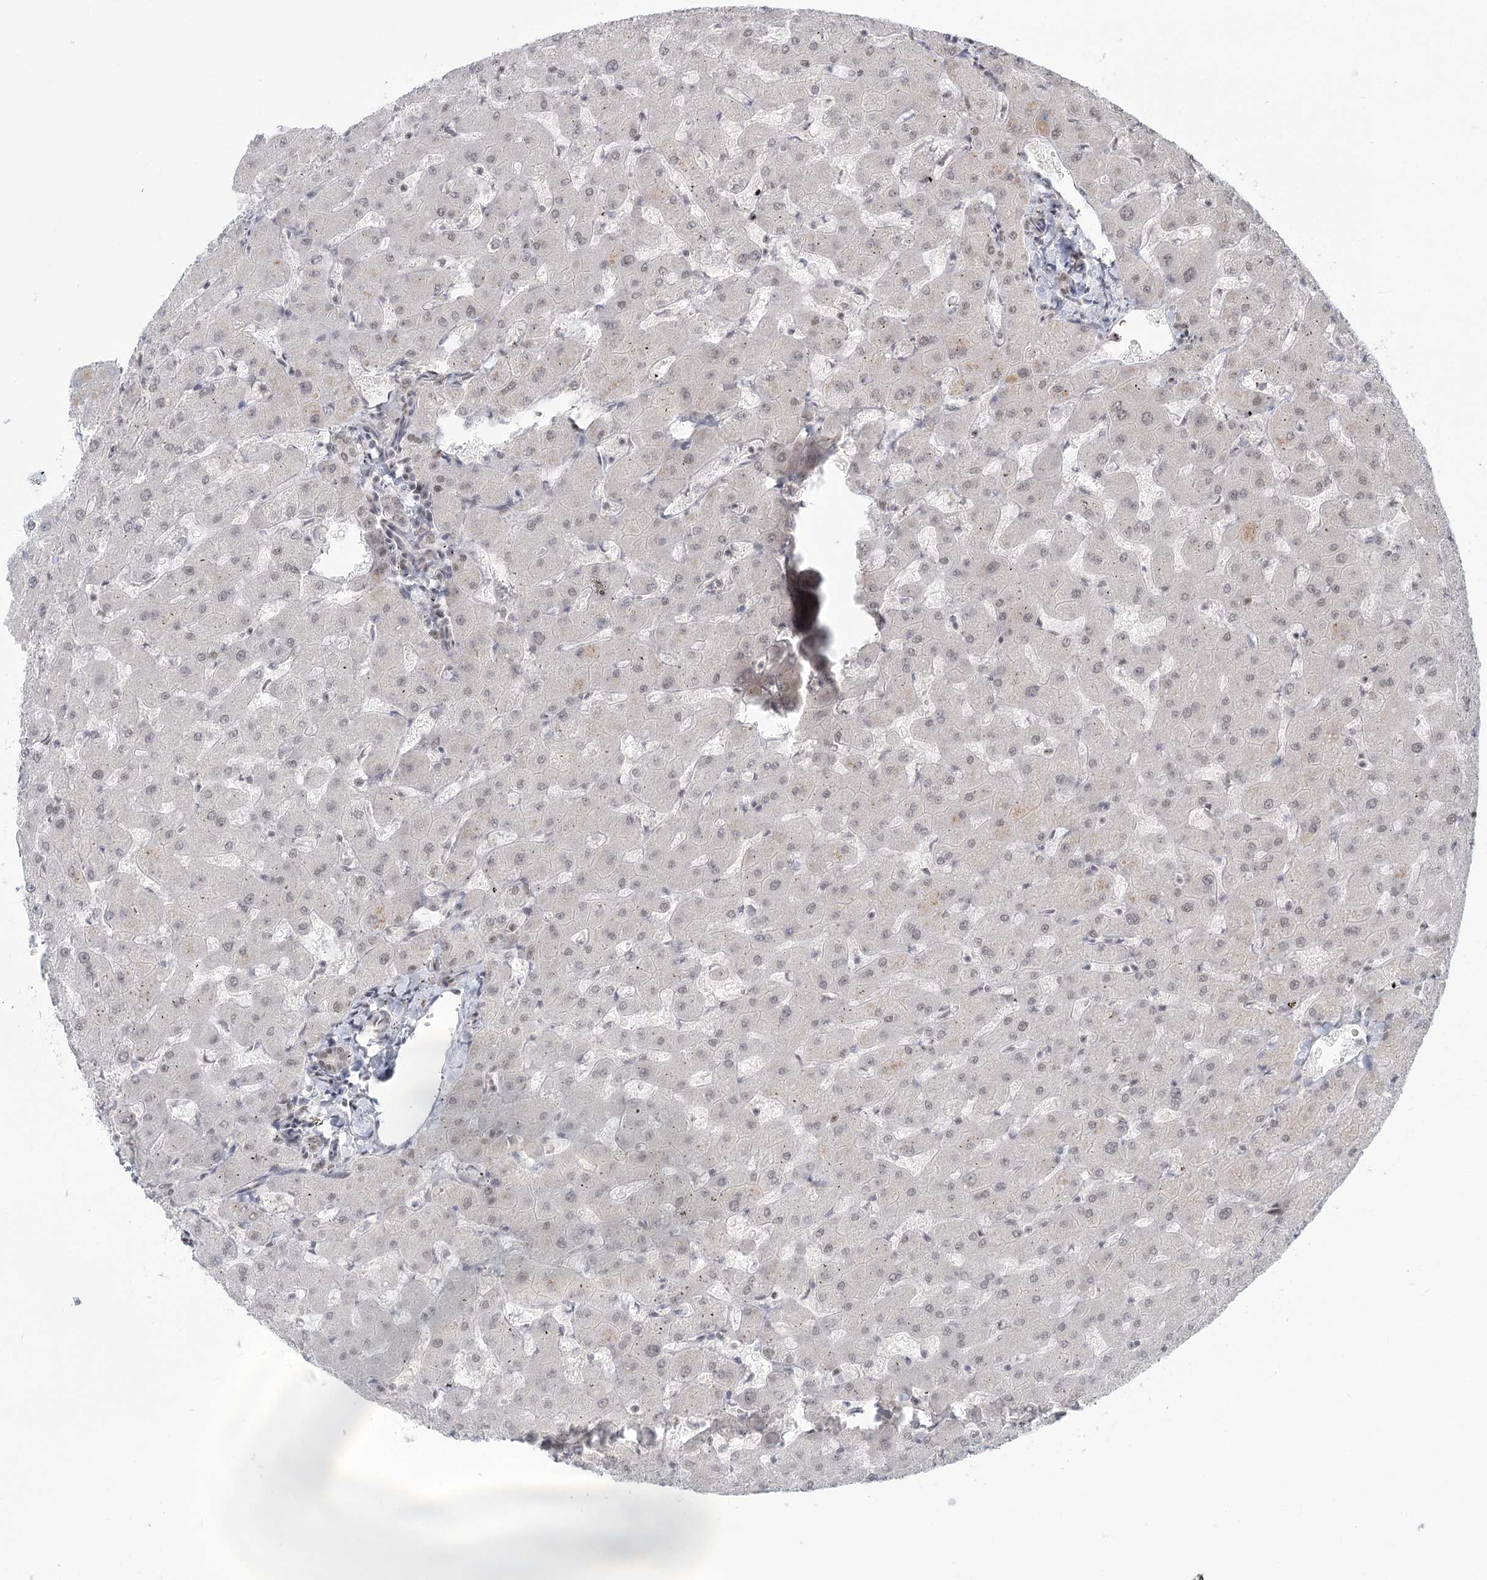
{"staining": {"intensity": "weak", "quantity": "25%-75%", "location": "nuclear"}, "tissue": "liver", "cell_type": "Cholangiocytes", "image_type": "normal", "snomed": [{"axis": "morphology", "description": "Normal tissue, NOS"}, {"axis": "topography", "description": "Liver"}], "caption": "Protein staining displays weak nuclear positivity in about 25%-75% of cholangiocytes in normal liver. (DAB = brown stain, brightfield microscopy at high magnification).", "gene": "R3HCC1L", "patient": {"sex": "female", "age": 63}}